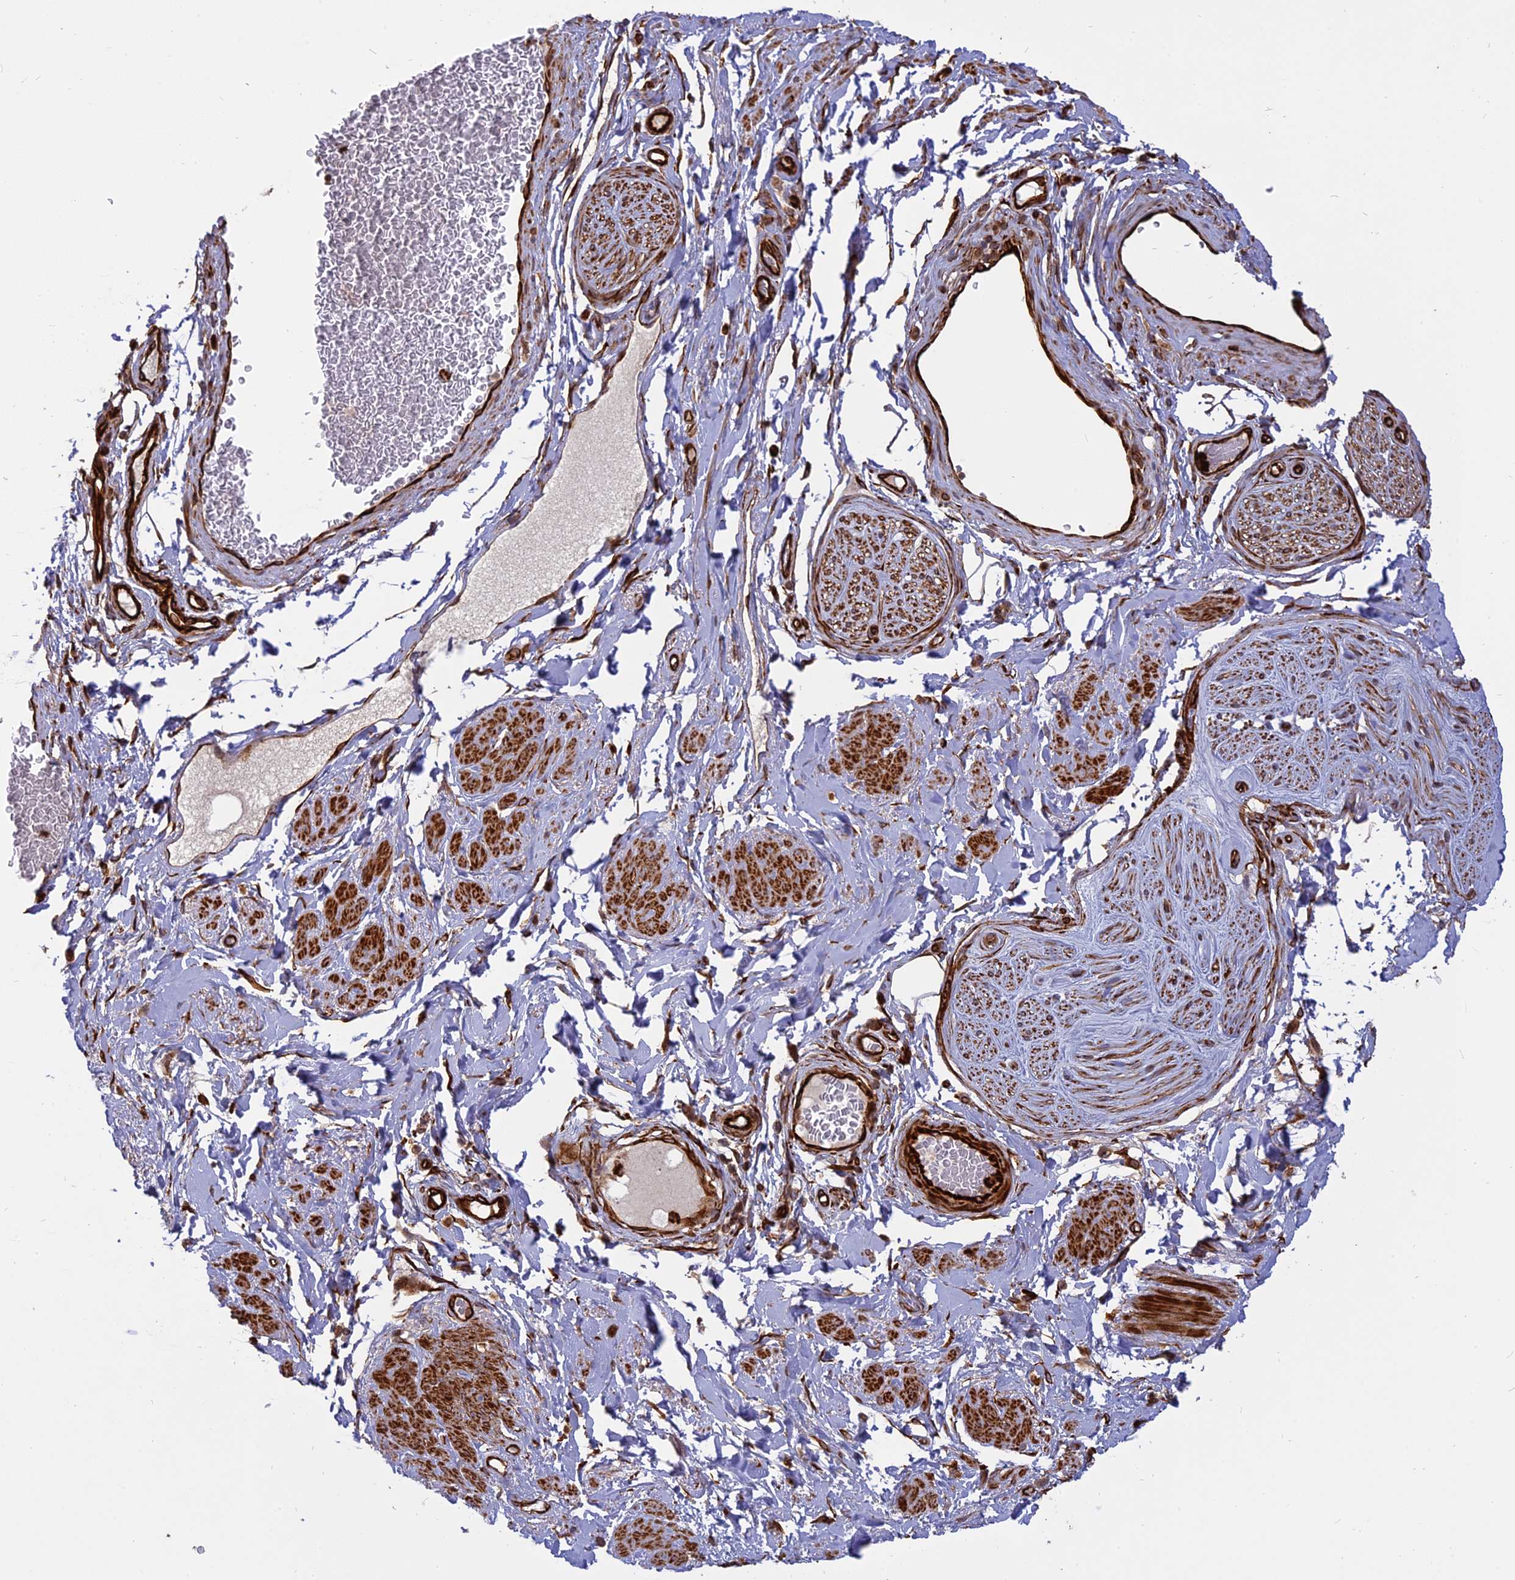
{"staining": {"intensity": "strong", "quantity": ">75%", "location": "cytoplasmic/membranous"}, "tissue": "soft tissue", "cell_type": "Fibroblasts", "image_type": "normal", "snomed": [{"axis": "morphology", "description": "Normal tissue, NOS"}, {"axis": "morphology", "description": "Adenocarcinoma, NOS"}, {"axis": "topography", "description": "Rectum"}, {"axis": "topography", "description": "Vagina"}, {"axis": "topography", "description": "Peripheral nerve tissue"}], "caption": "Benign soft tissue displays strong cytoplasmic/membranous expression in about >75% of fibroblasts, visualized by immunohistochemistry.", "gene": "PHLDB3", "patient": {"sex": "female", "age": 71}}